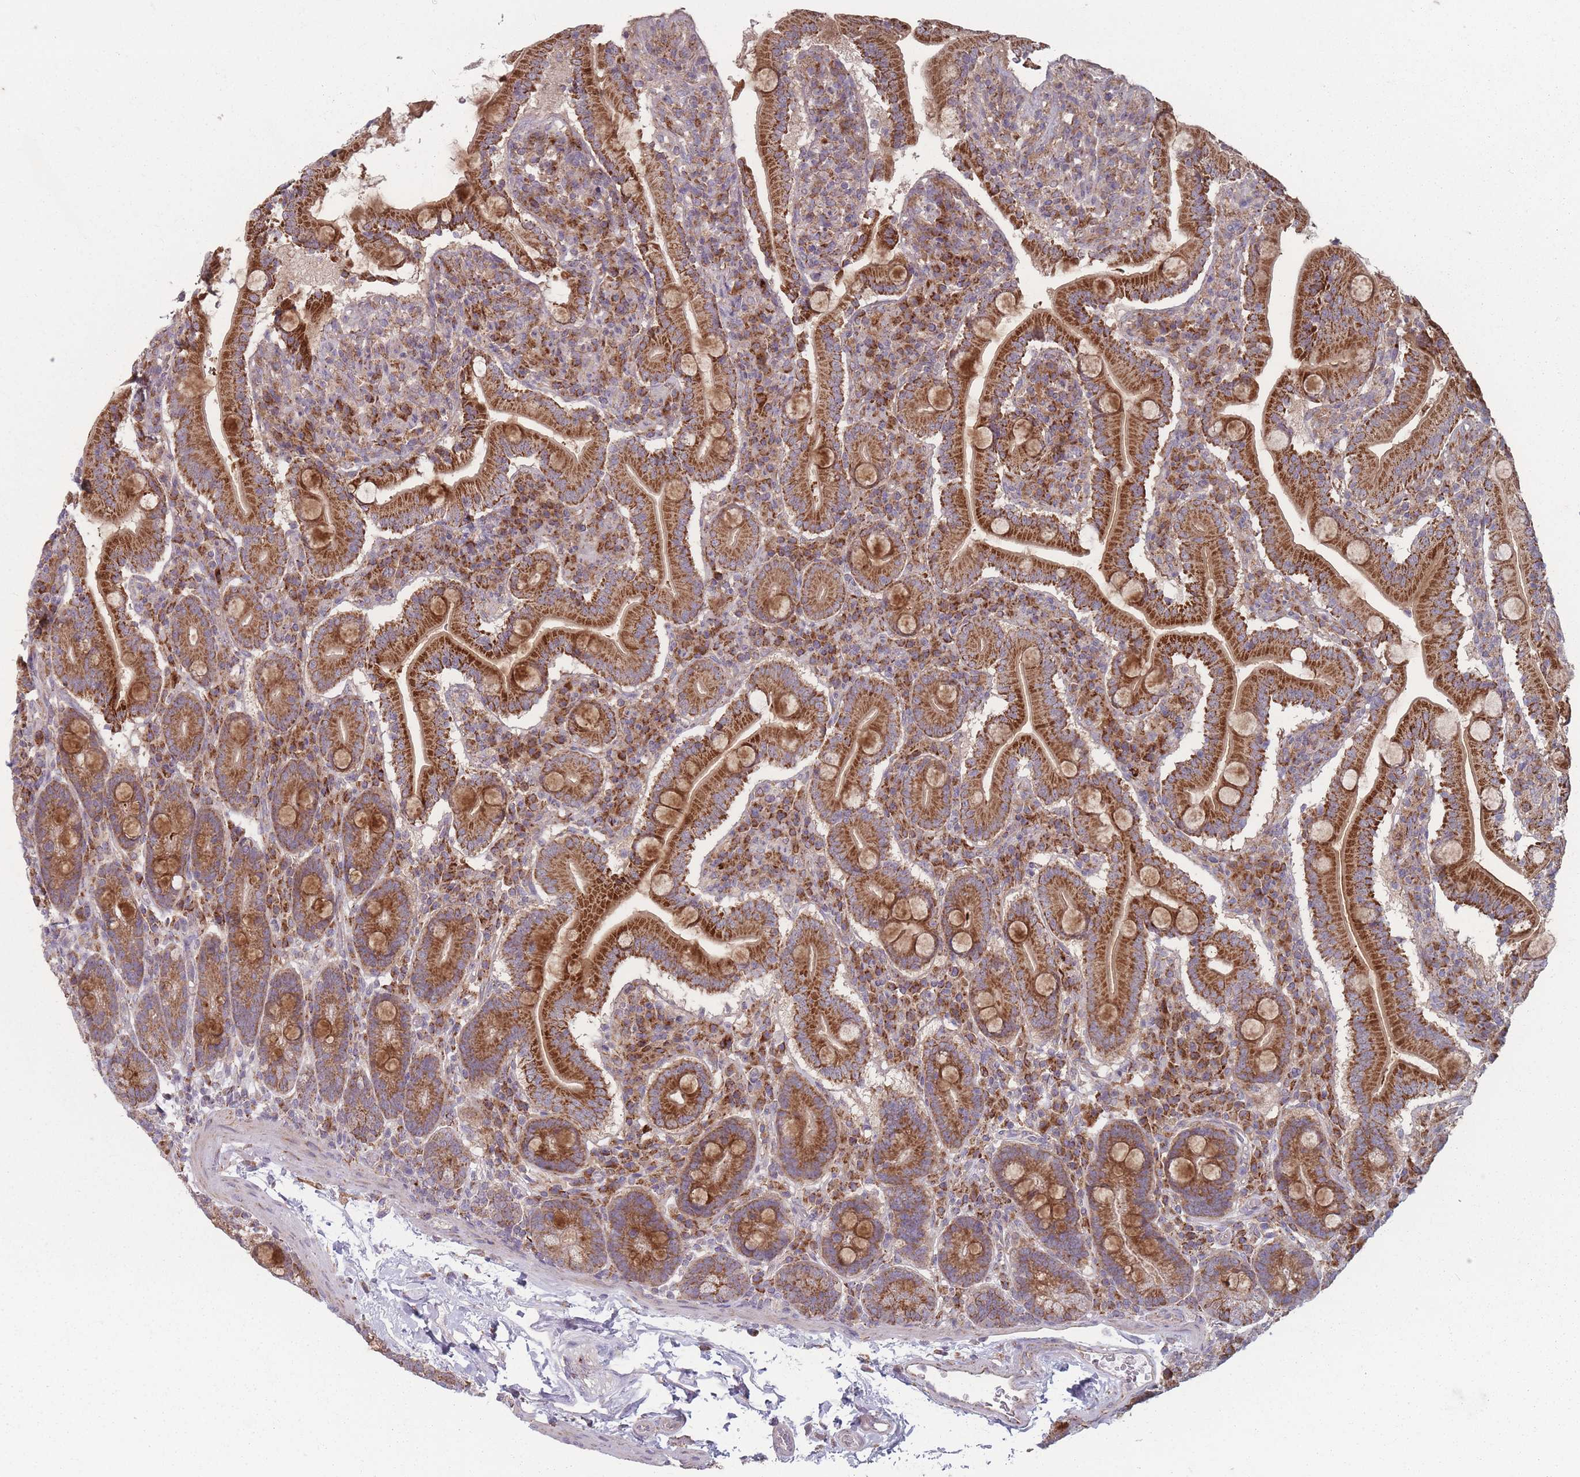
{"staining": {"intensity": "strong", "quantity": ">75%", "location": "cytoplasmic/membranous"}, "tissue": "duodenum", "cell_type": "Glandular cells", "image_type": "normal", "snomed": [{"axis": "morphology", "description": "Normal tissue, NOS"}, {"axis": "topography", "description": "Duodenum"}], "caption": "Immunohistochemical staining of normal duodenum shows strong cytoplasmic/membranous protein staining in approximately >75% of glandular cells. (Brightfield microscopy of DAB IHC at high magnification).", "gene": "OR10Q1", "patient": {"sex": "male", "age": 35}}